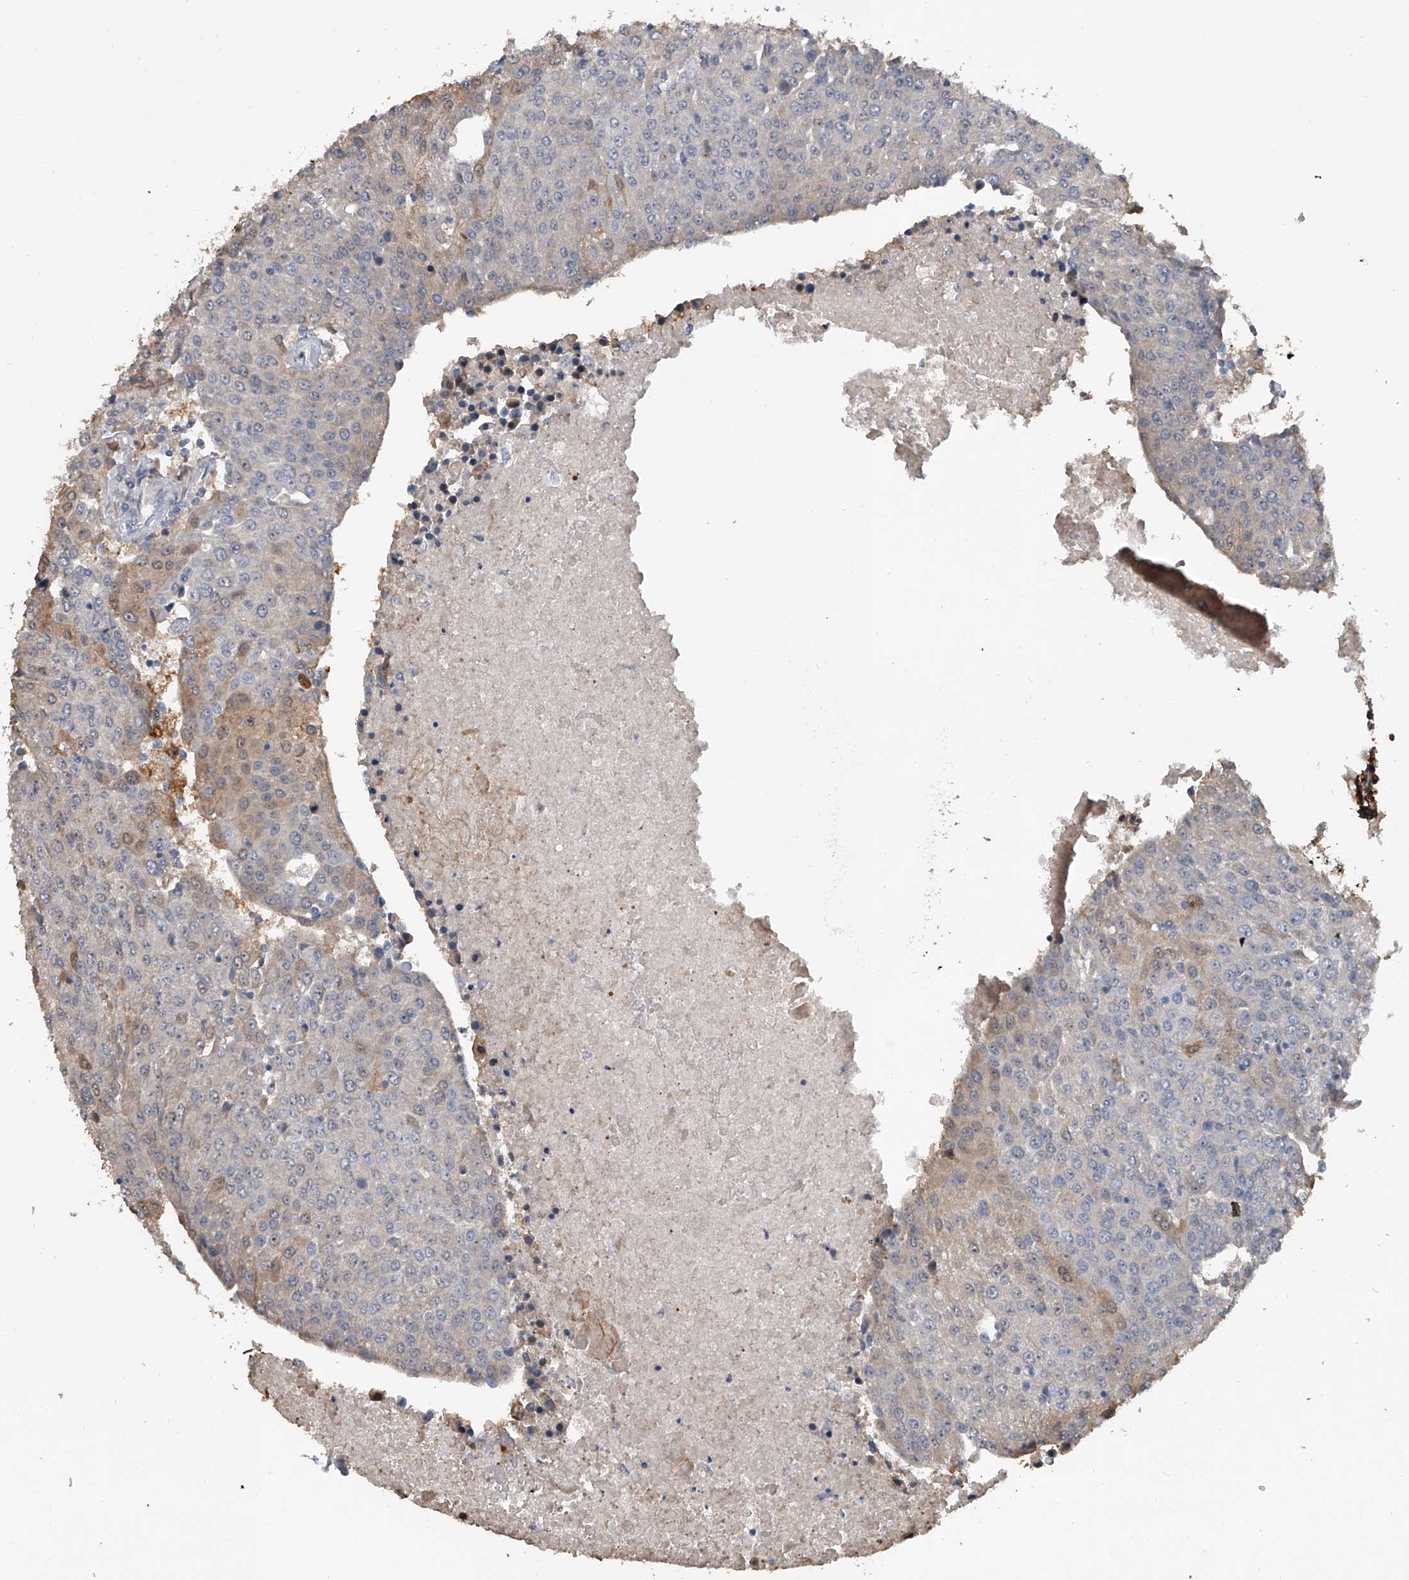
{"staining": {"intensity": "negative", "quantity": "none", "location": "none"}, "tissue": "urothelial cancer", "cell_type": "Tumor cells", "image_type": "cancer", "snomed": [{"axis": "morphology", "description": "Urothelial carcinoma, High grade"}, {"axis": "topography", "description": "Urinary bladder"}], "caption": "Tumor cells are negative for protein expression in human urothelial cancer.", "gene": "DOCK9", "patient": {"sex": "female", "age": 85}}